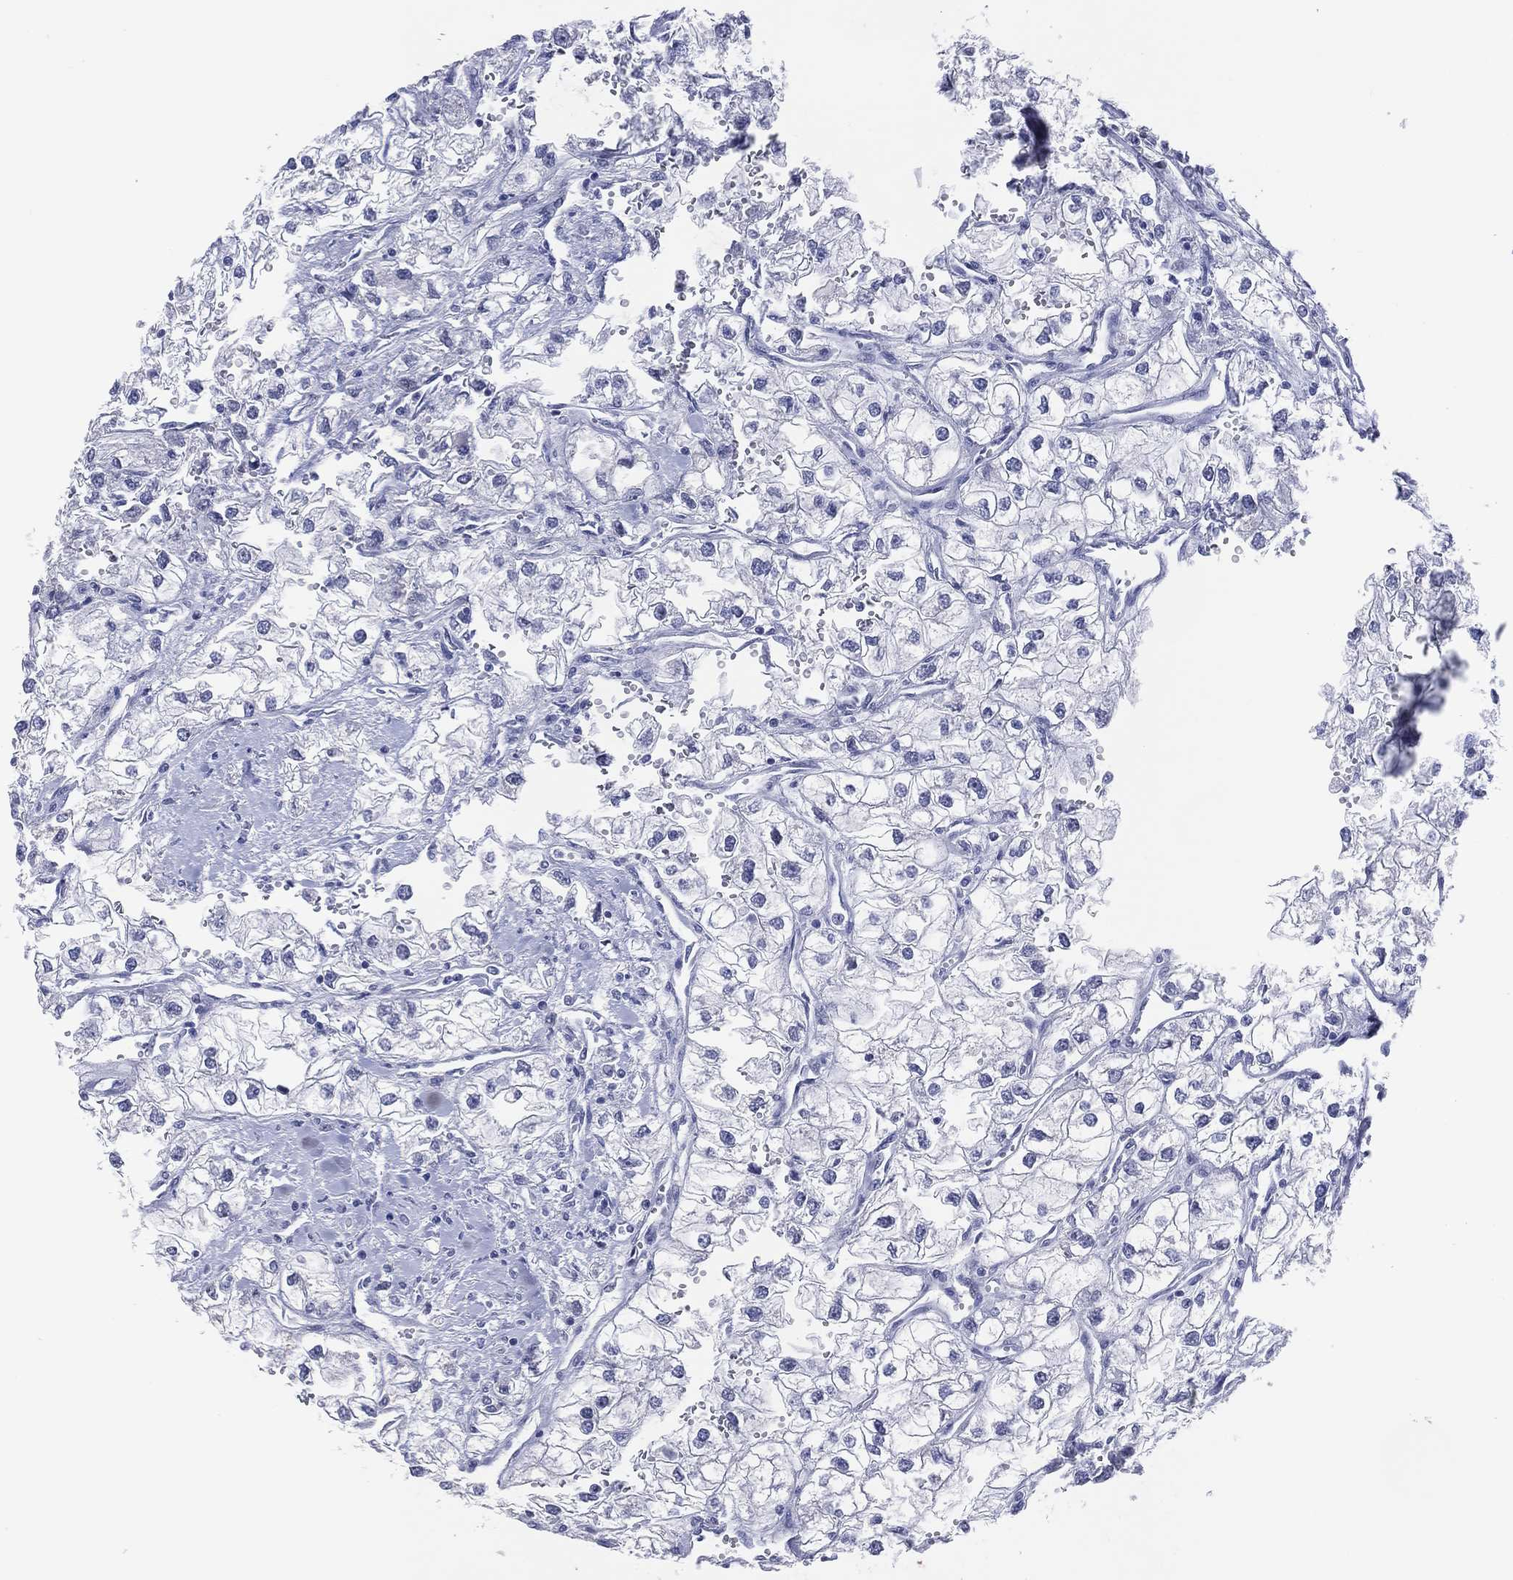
{"staining": {"intensity": "negative", "quantity": "none", "location": "none"}, "tissue": "renal cancer", "cell_type": "Tumor cells", "image_type": "cancer", "snomed": [{"axis": "morphology", "description": "Adenocarcinoma, NOS"}, {"axis": "topography", "description": "Kidney"}], "caption": "Immunohistochemical staining of adenocarcinoma (renal) shows no significant positivity in tumor cells.", "gene": "CFAP58", "patient": {"sex": "male", "age": 59}}